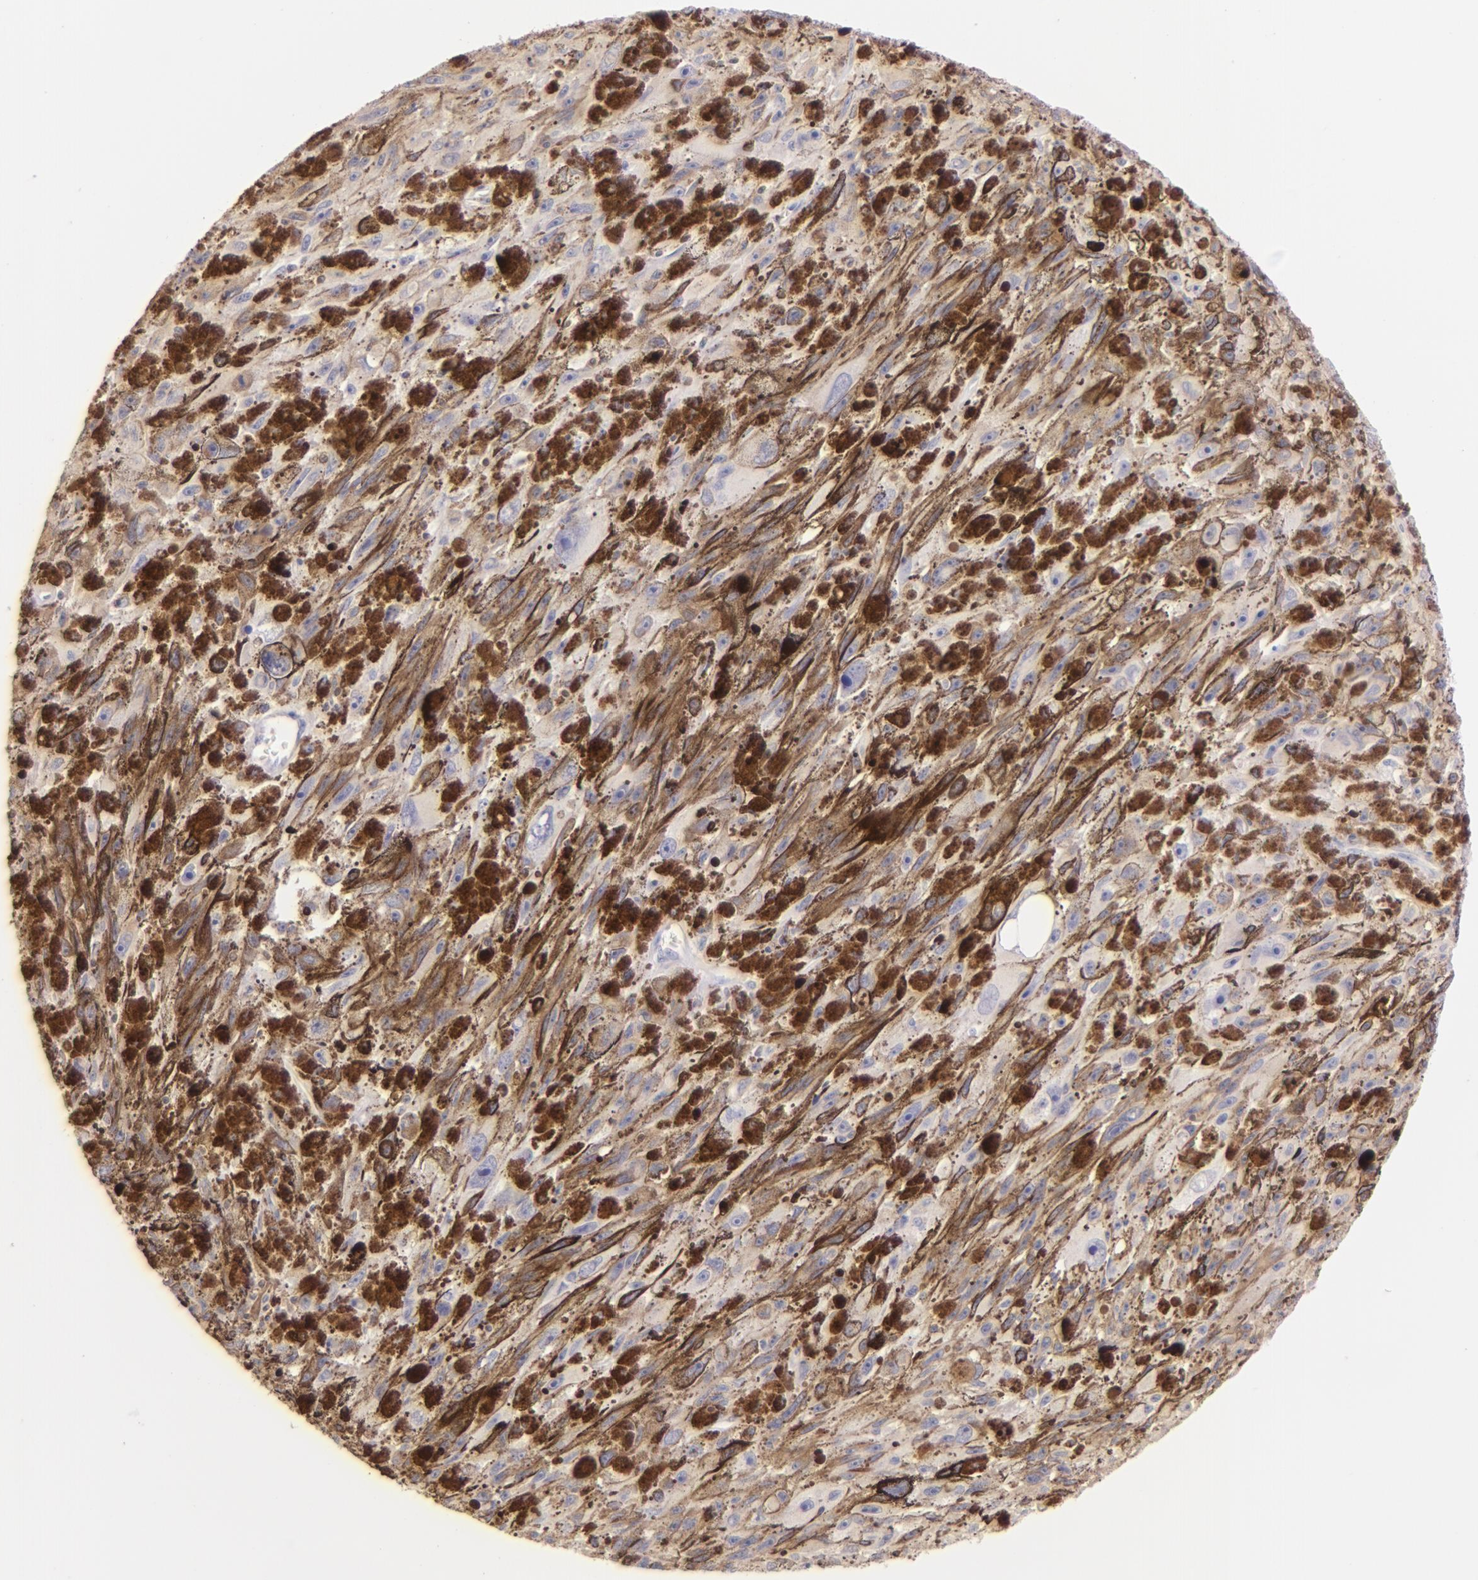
{"staining": {"intensity": "negative", "quantity": "none", "location": "none"}, "tissue": "melanoma", "cell_type": "Tumor cells", "image_type": "cancer", "snomed": [{"axis": "morphology", "description": "Malignant melanoma, NOS"}, {"axis": "topography", "description": "Skin"}], "caption": "IHC of human malignant melanoma displays no staining in tumor cells. Brightfield microscopy of IHC stained with DAB (3,3'-diaminobenzidine) (brown) and hematoxylin (blue), captured at high magnification.", "gene": "ZAP70", "patient": {"sex": "female", "age": 104}}